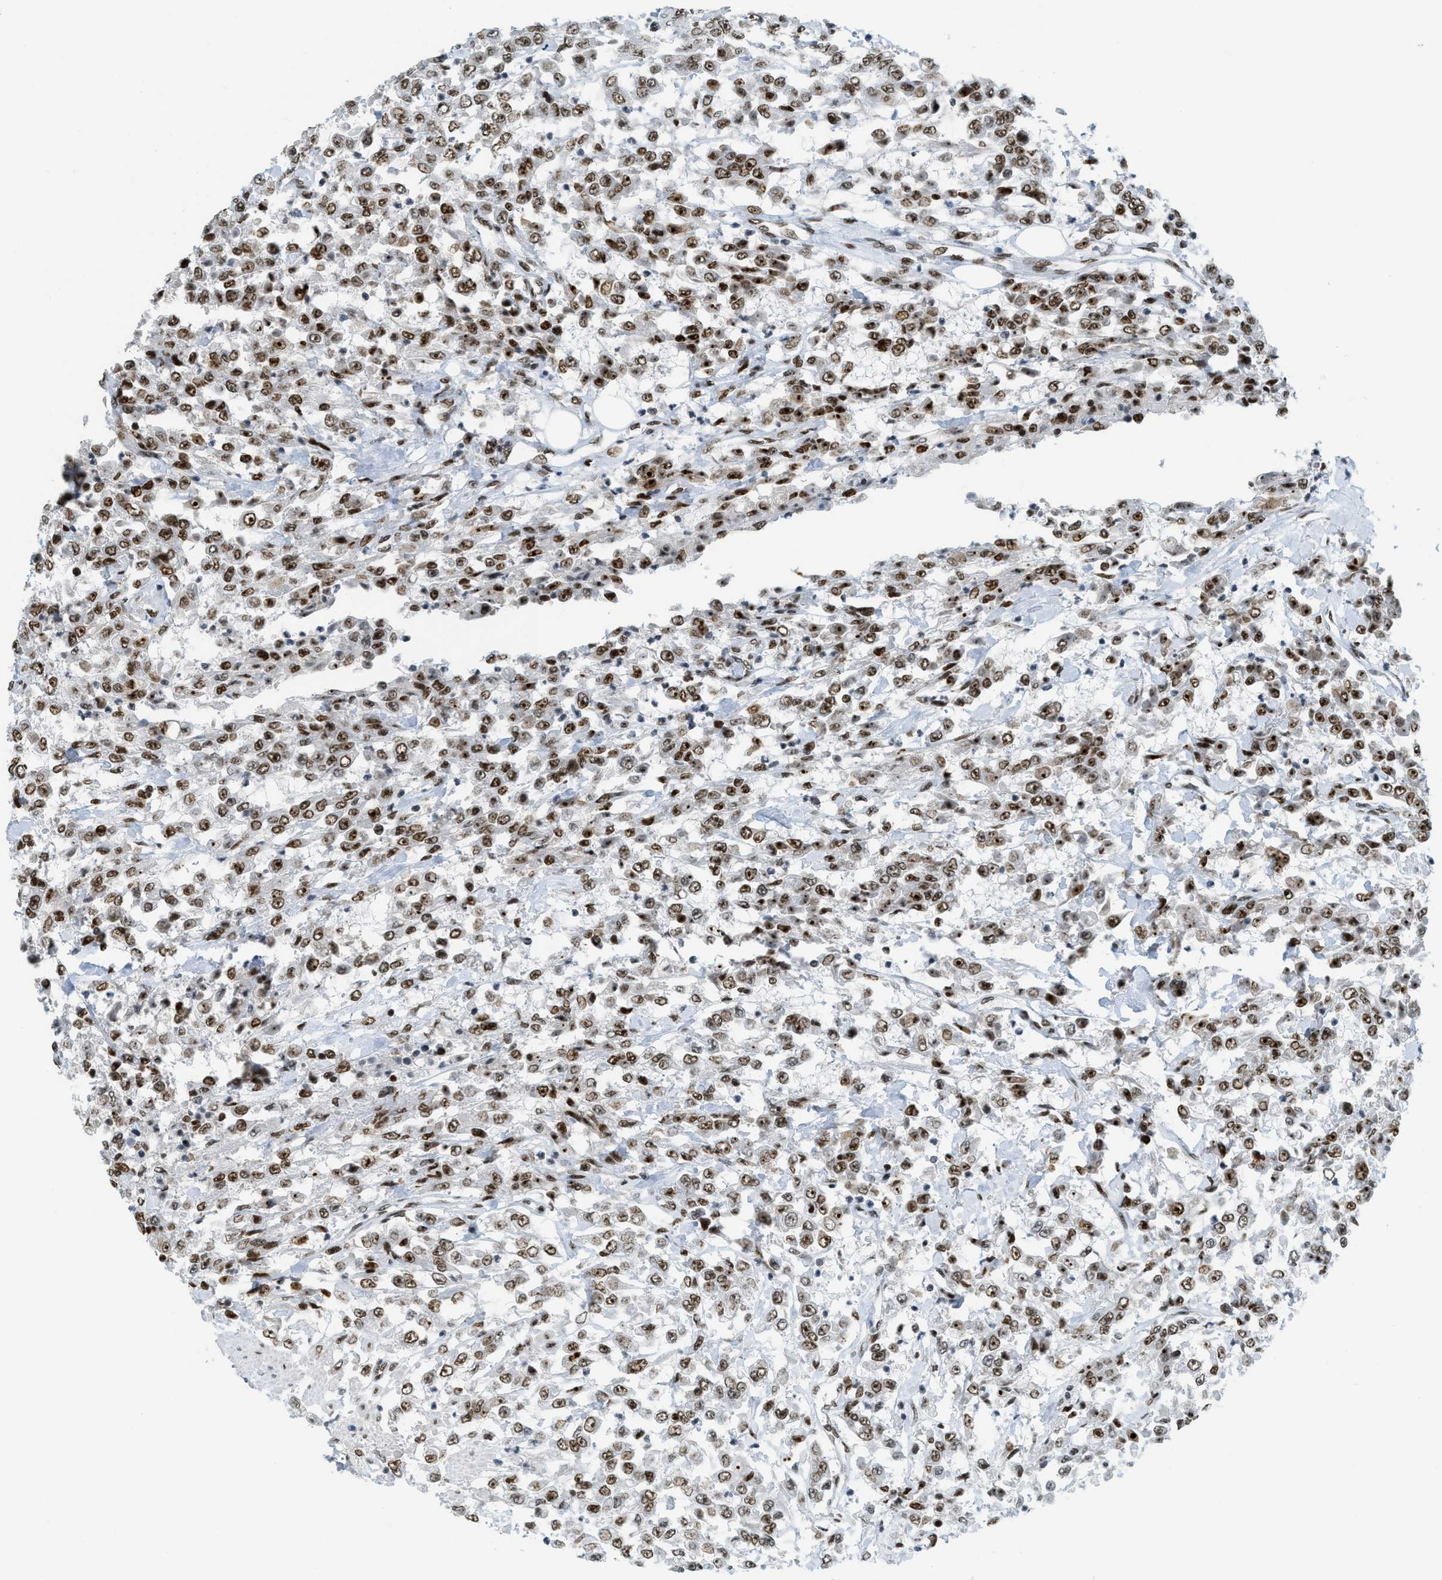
{"staining": {"intensity": "moderate", "quantity": ">75%", "location": "nuclear"}, "tissue": "urothelial cancer", "cell_type": "Tumor cells", "image_type": "cancer", "snomed": [{"axis": "morphology", "description": "Urothelial carcinoma, High grade"}, {"axis": "topography", "description": "Urinary bladder"}], "caption": "Immunohistochemical staining of human high-grade urothelial carcinoma reveals medium levels of moderate nuclear protein expression in approximately >75% of tumor cells.", "gene": "URB1", "patient": {"sex": "male", "age": 46}}